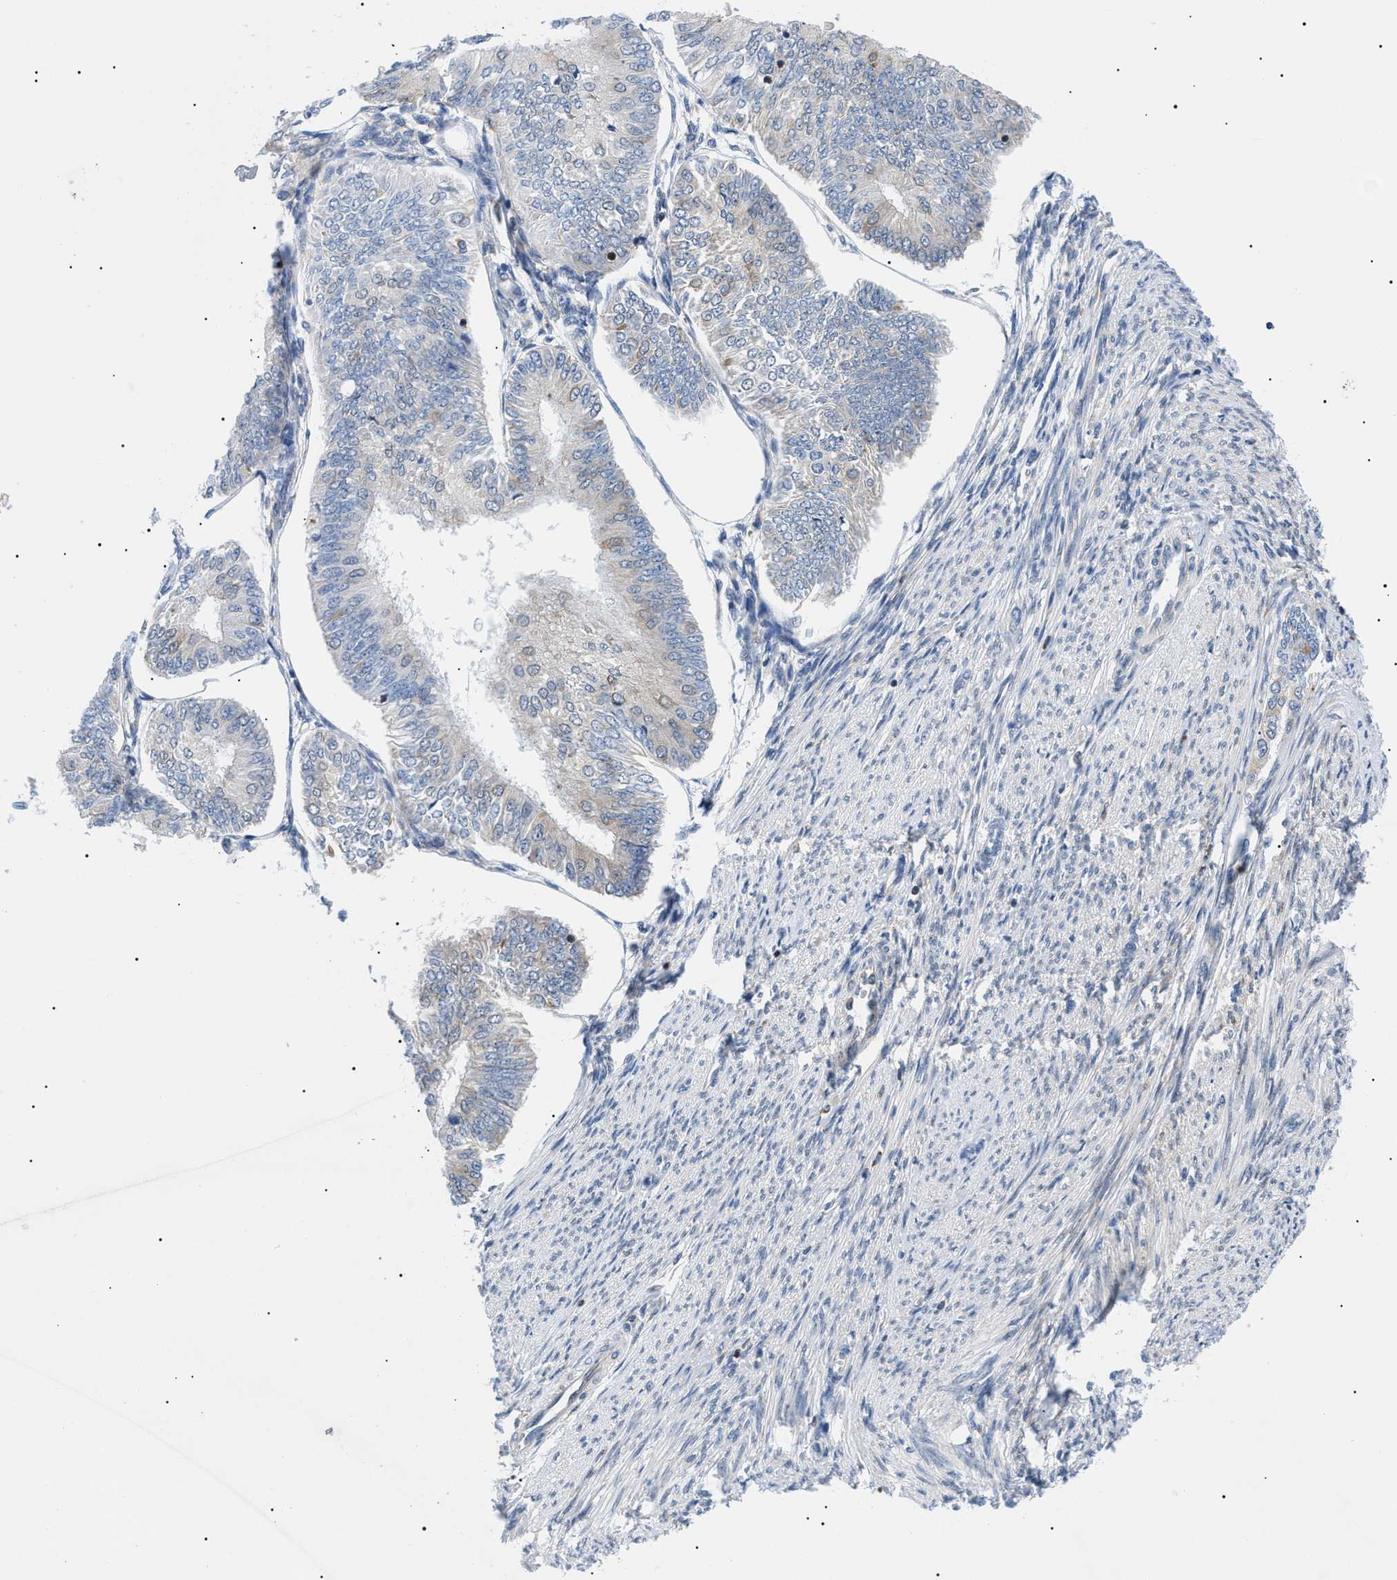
{"staining": {"intensity": "weak", "quantity": "<25%", "location": "cytoplasmic/membranous"}, "tissue": "endometrial cancer", "cell_type": "Tumor cells", "image_type": "cancer", "snomed": [{"axis": "morphology", "description": "Adenocarcinoma, NOS"}, {"axis": "topography", "description": "Endometrium"}], "caption": "There is no significant positivity in tumor cells of endometrial cancer (adenocarcinoma).", "gene": "DERL1", "patient": {"sex": "female", "age": 58}}